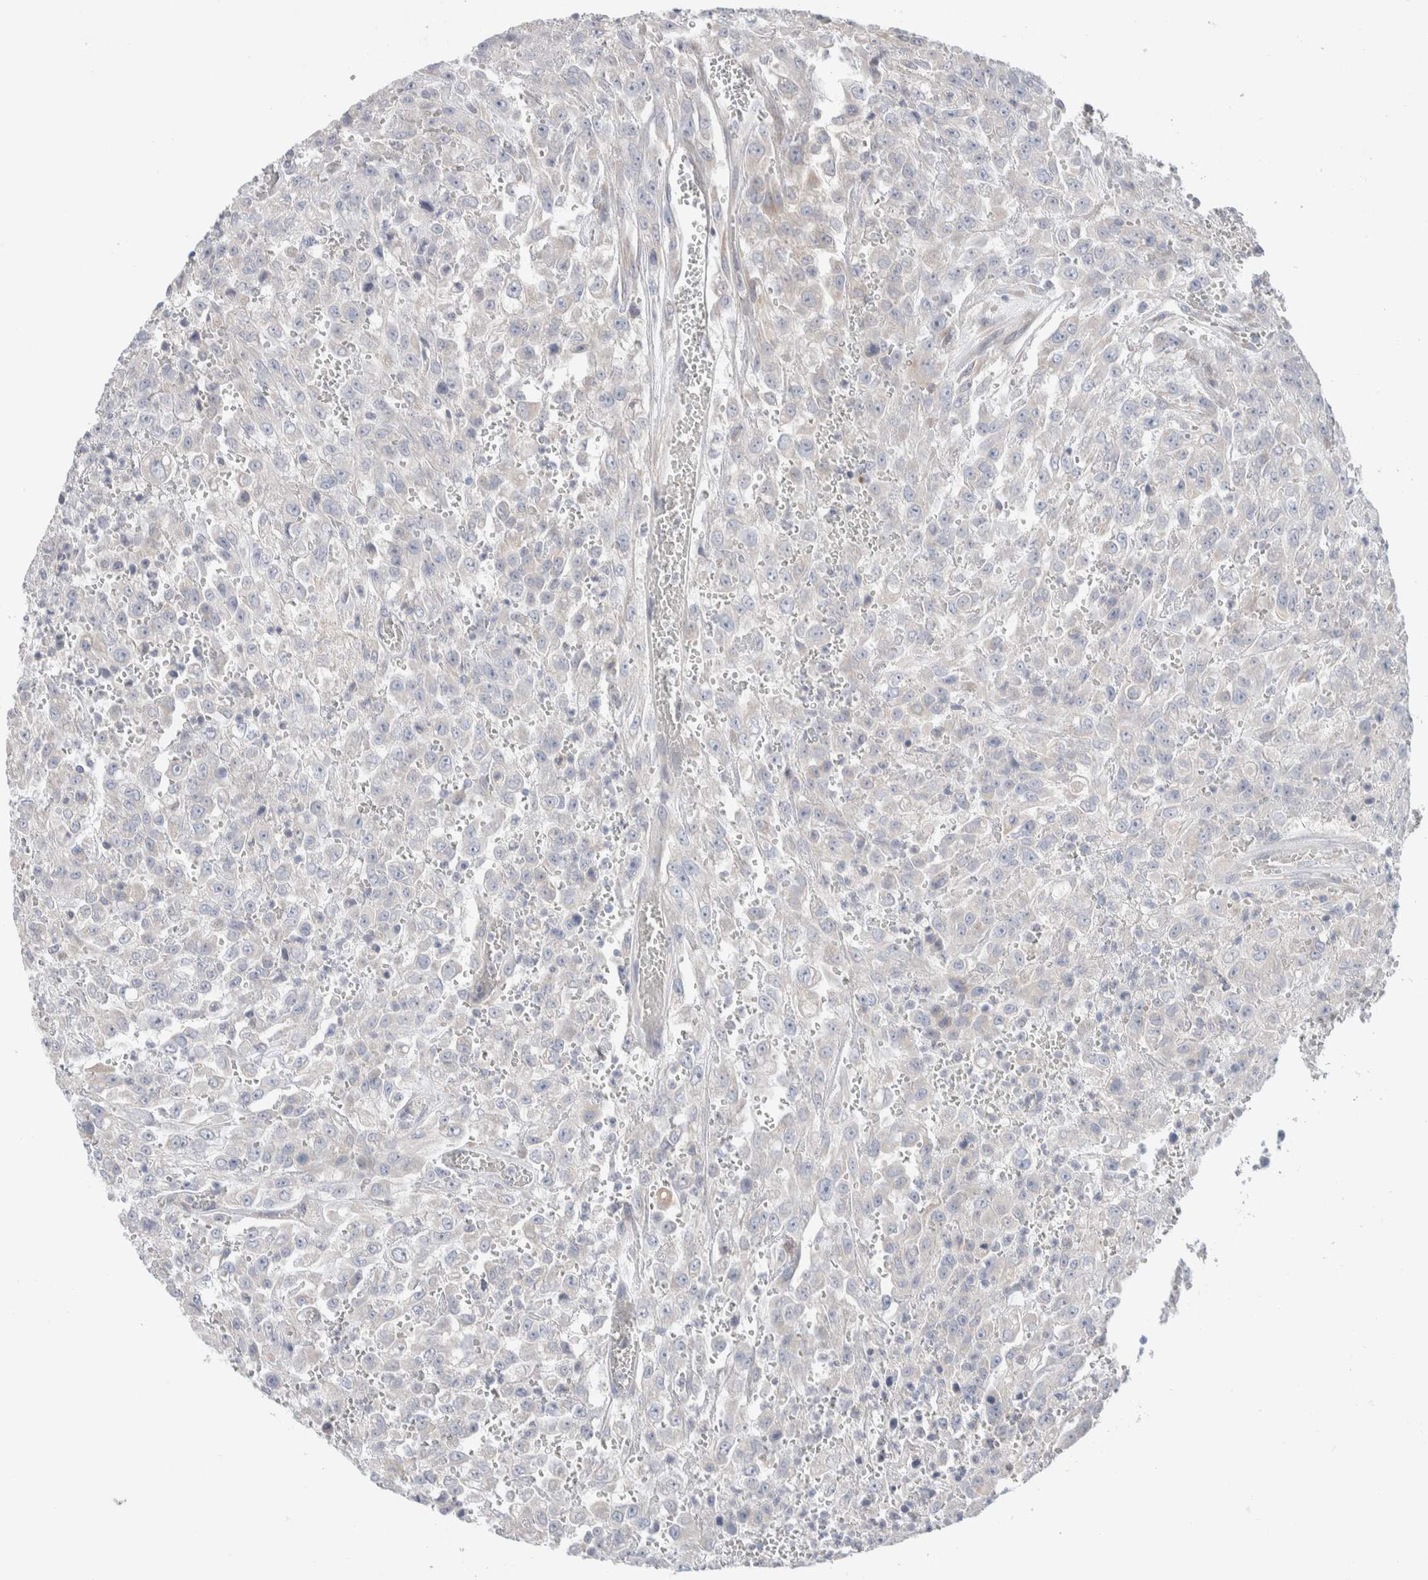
{"staining": {"intensity": "negative", "quantity": "none", "location": "none"}, "tissue": "urothelial cancer", "cell_type": "Tumor cells", "image_type": "cancer", "snomed": [{"axis": "morphology", "description": "Urothelial carcinoma, High grade"}, {"axis": "topography", "description": "Urinary bladder"}], "caption": "High power microscopy photomicrograph of an immunohistochemistry photomicrograph of high-grade urothelial carcinoma, revealing no significant positivity in tumor cells. The staining is performed using DAB brown chromogen with nuclei counter-stained in using hematoxylin.", "gene": "RUSF1", "patient": {"sex": "male", "age": 46}}